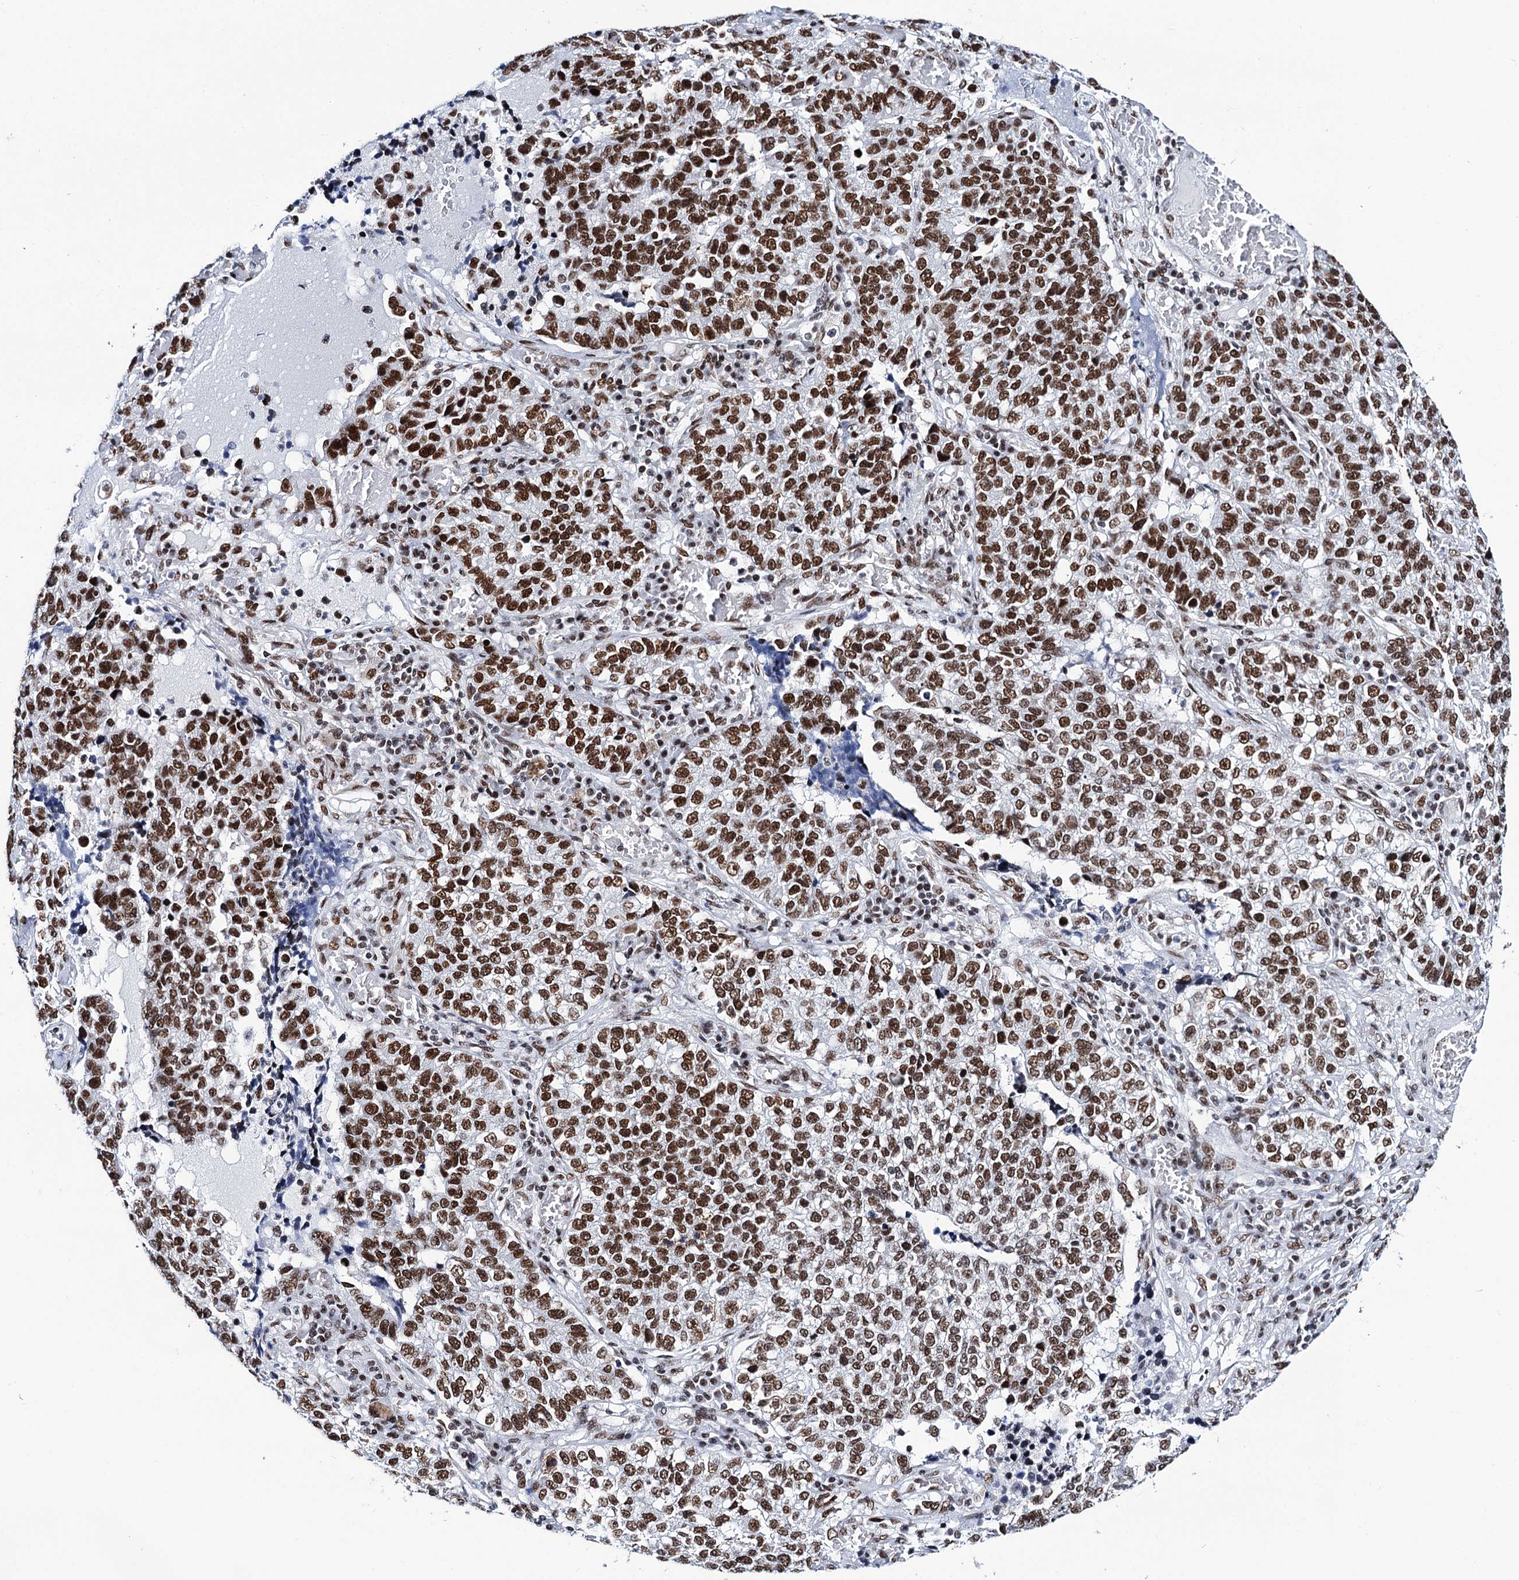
{"staining": {"intensity": "strong", "quantity": ">75%", "location": "nuclear"}, "tissue": "lung cancer", "cell_type": "Tumor cells", "image_type": "cancer", "snomed": [{"axis": "morphology", "description": "Adenocarcinoma, NOS"}, {"axis": "topography", "description": "Lung"}], "caption": "High-power microscopy captured an immunohistochemistry photomicrograph of adenocarcinoma (lung), revealing strong nuclear positivity in approximately >75% of tumor cells.", "gene": "MATR3", "patient": {"sex": "male", "age": 49}}